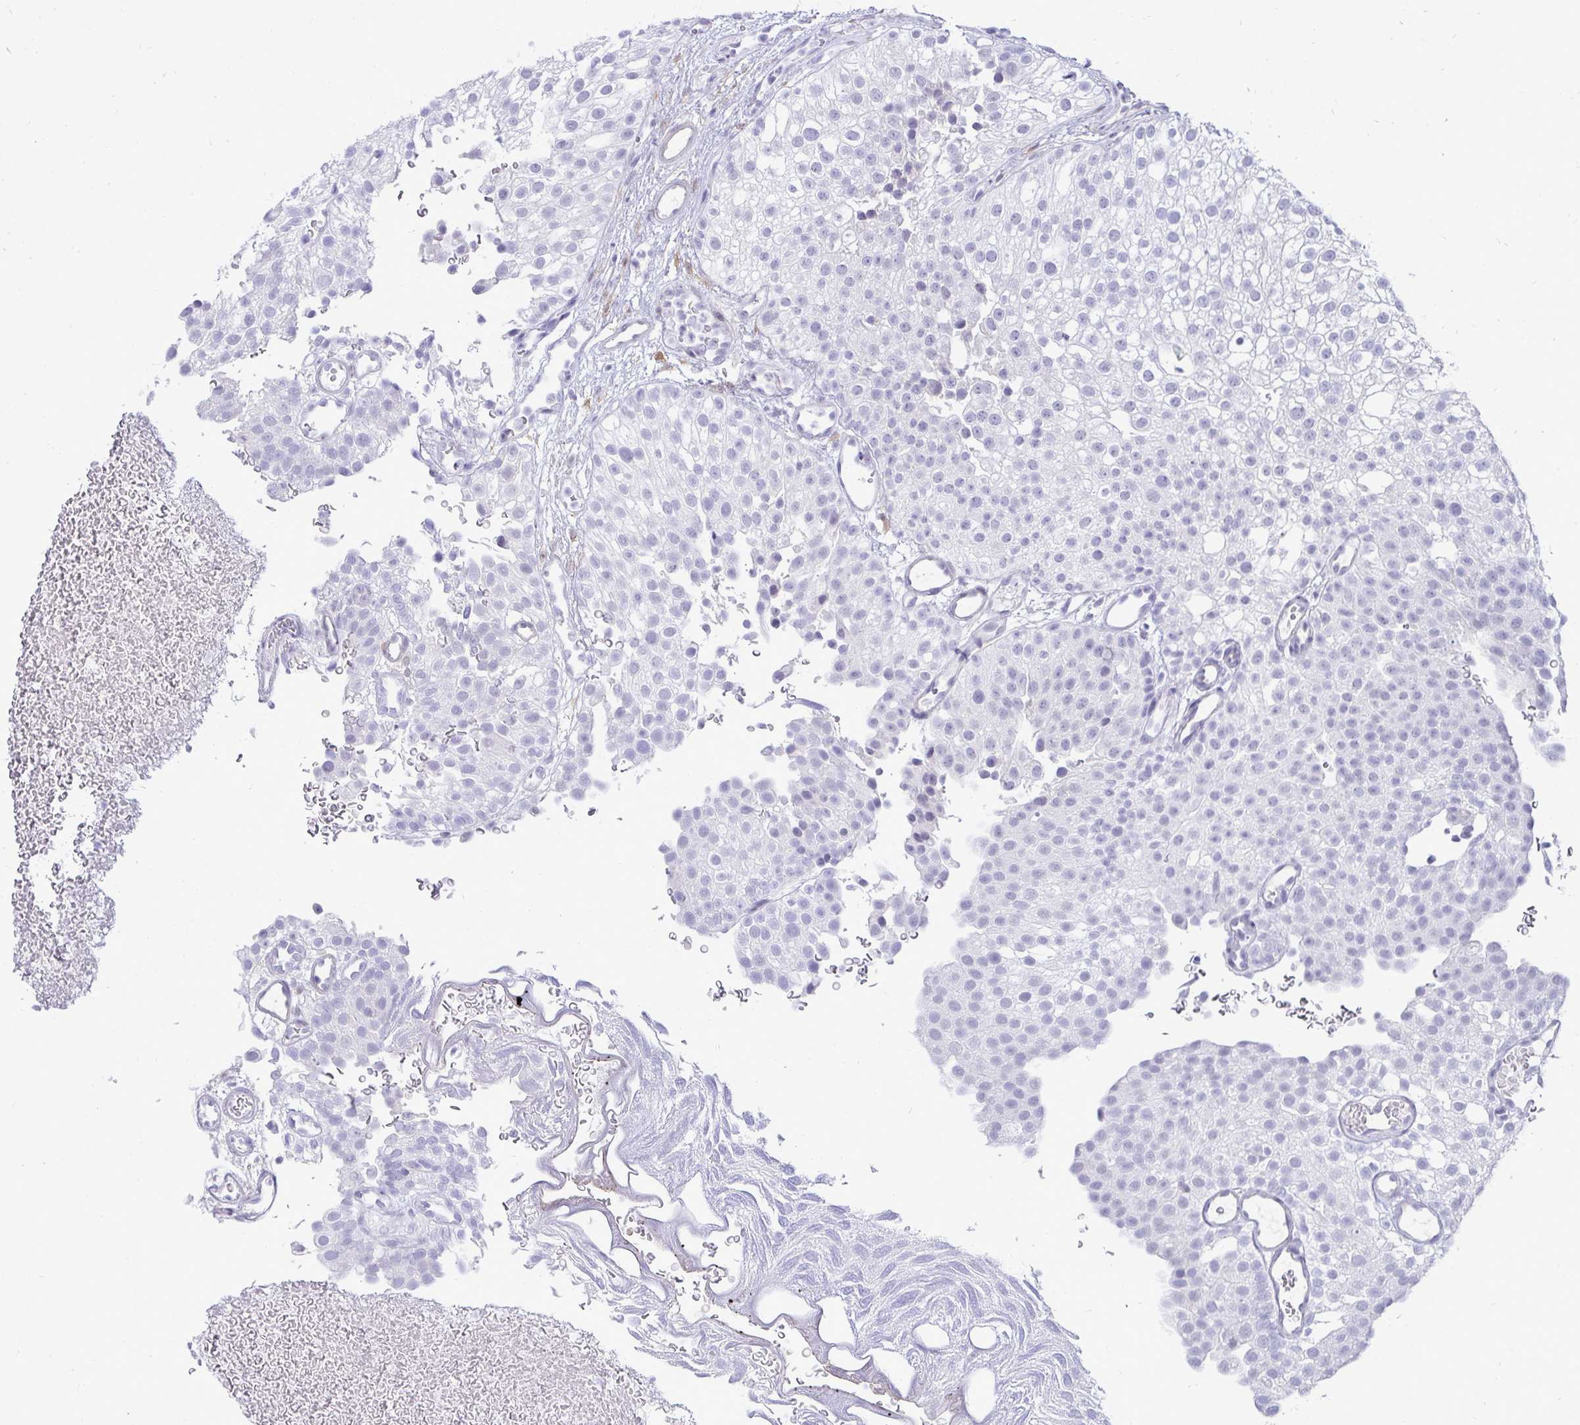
{"staining": {"intensity": "negative", "quantity": "none", "location": "none"}, "tissue": "urothelial cancer", "cell_type": "Tumor cells", "image_type": "cancer", "snomed": [{"axis": "morphology", "description": "Urothelial carcinoma, Low grade"}, {"axis": "topography", "description": "Urinary bladder"}], "caption": "A micrograph of urothelial cancer stained for a protein shows no brown staining in tumor cells. (Stains: DAB (3,3'-diaminobenzidine) IHC with hematoxylin counter stain, Microscopy: brightfield microscopy at high magnification).", "gene": "HSPB6", "patient": {"sex": "male", "age": 78}}